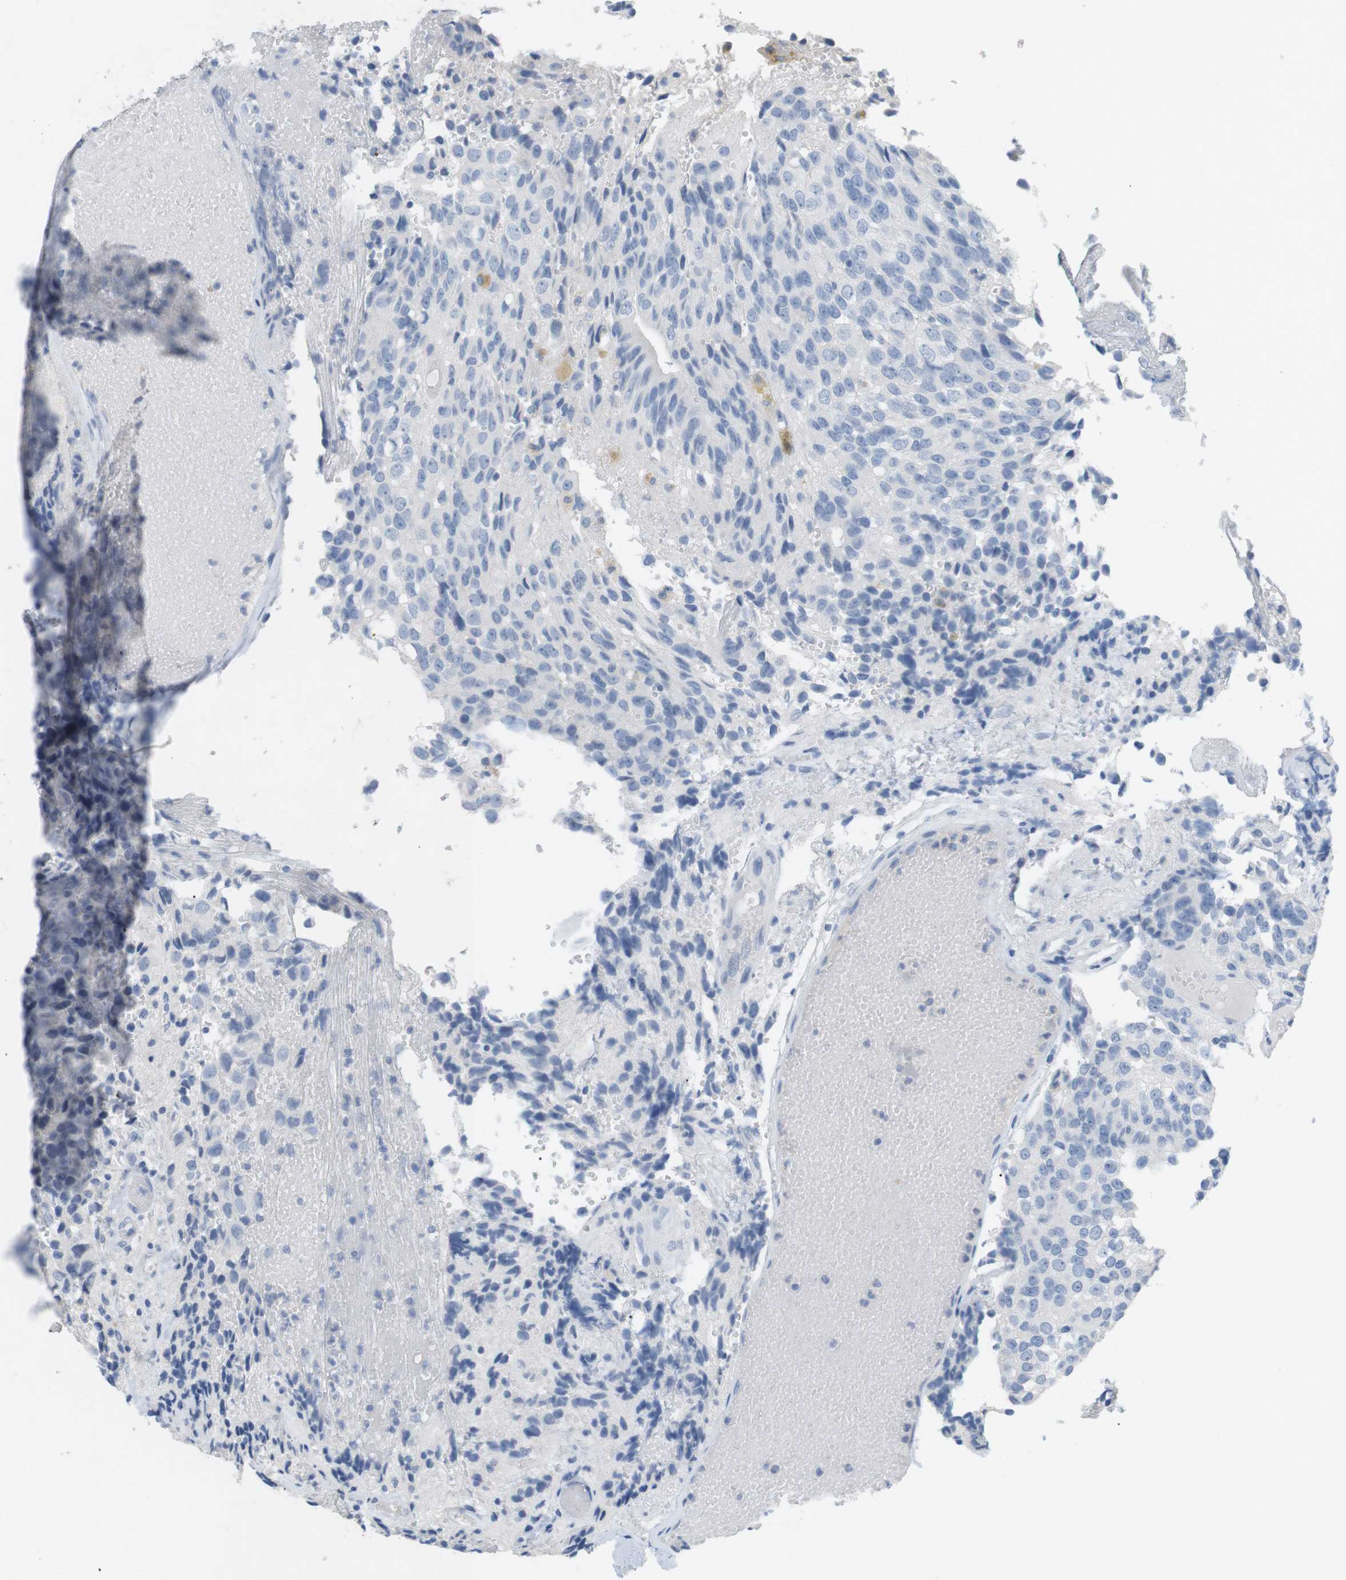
{"staining": {"intensity": "negative", "quantity": "none", "location": "none"}, "tissue": "glioma", "cell_type": "Tumor cells", "image_type": "cancer", "snomed": [{"axis": "morphology", "description": "Glioma, malignant, High grade"}, {"axis": "topography", "description": "Brain"}], "caption": "IHC histopathology image of neoplastic tissue: human glioma stained with DAB (3,3'-diaminobenzidine) shows no significant protein positivity in tumor cells.", "gene": "HBG2", "patient": {"sex": "male", "age": 32}}